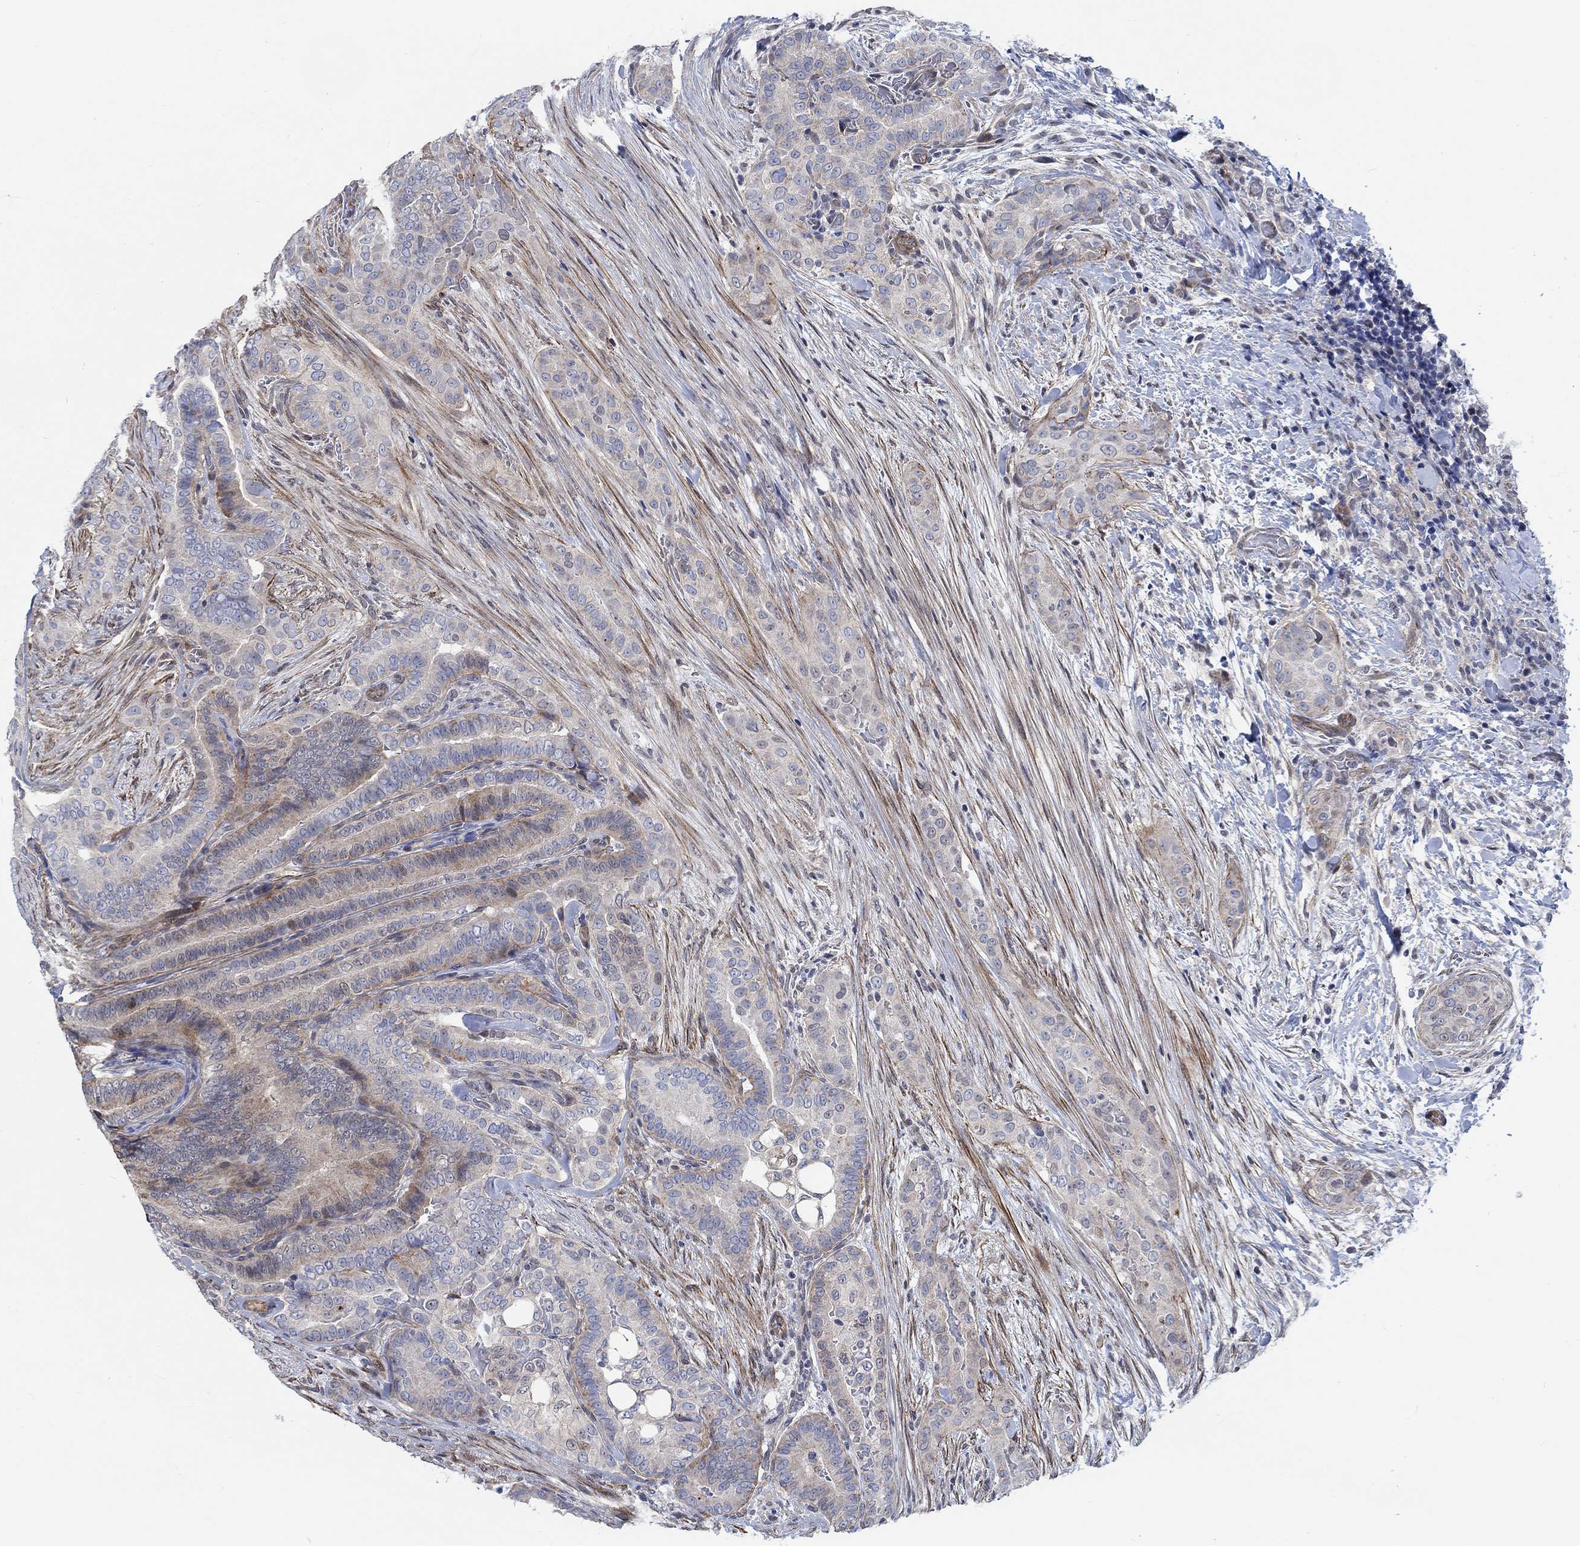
{"staining": {"intensity": "weak", "quantity": "25%-75%", "location": "cytoplasmic/membranous"}, "tissue": "thyroid cancer", "cell_type": "Tumor cells", "image_type": "cancer", "snomed": [{"axis": "morphology", "description": "Papillary adenocarcinoma, NOS"}, {"axis": "topography", "description": "Thyroid gland"}], "caption": "Immunohistochemistry (IHC) micrograph of thyroid papillary adenocarcinoma stained for a protein (brown), which demonstrates low levels of weak cytoplasmic/membranous expression in about 25%-75% of tumor cells.", "gene": "KCNH8", "patient": {"sex": "male", "age": 61}}